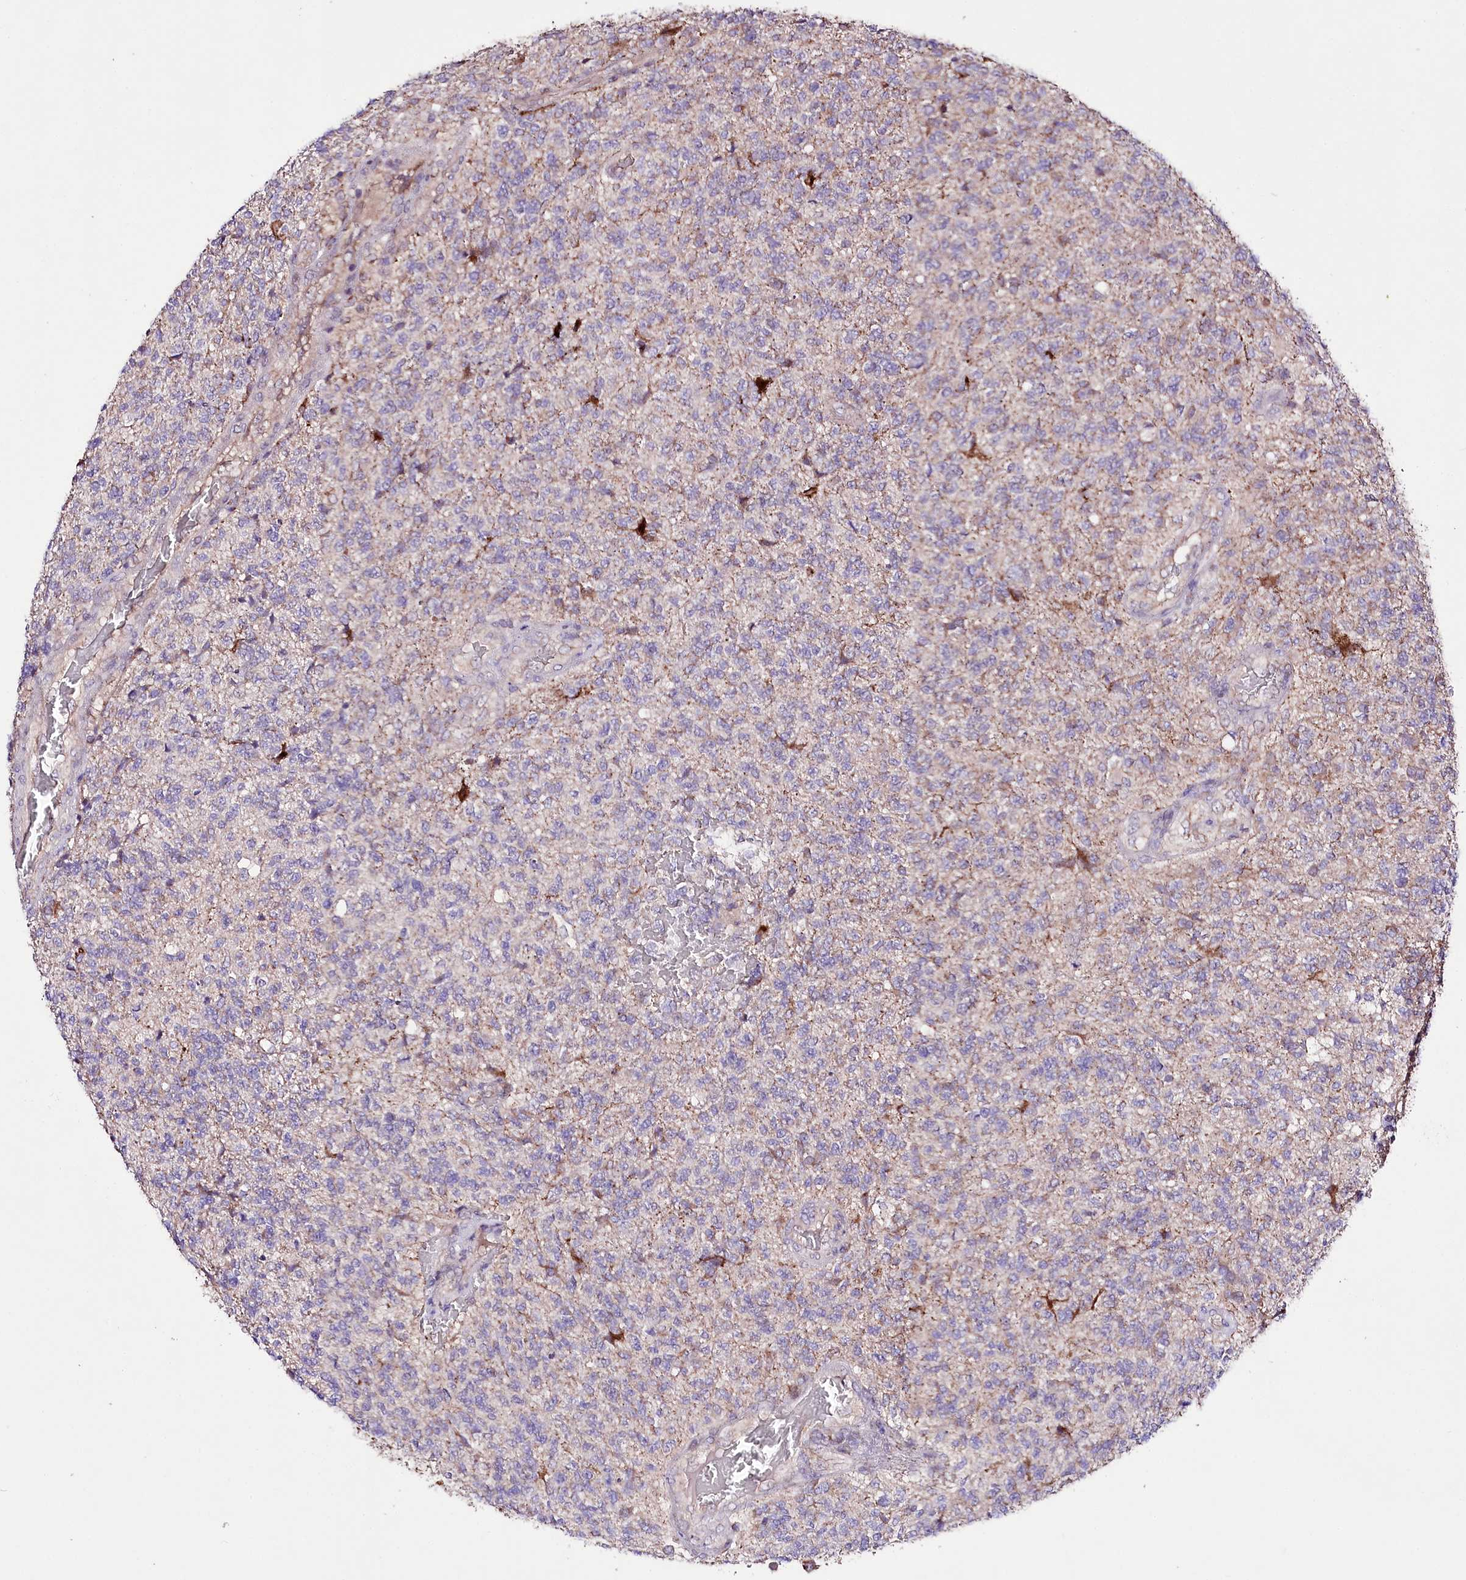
{"staining": {"intensity": "weak", "quantity": "<25%", "location": "cytoplasmic/membranous"}, "tissue": "glioma", "cell_type": "Tumor cells", "image_type": "cancer", "snomed": [{"axis": "morphology", "description": "Glioma, malignant, High grade"}, {"axis": "topography", "description": "Brain"}], "caption": "IHC image of neoplastic tissue: glioma stained with DAB (3,3'-diaminobenzidine) exhibits no significant protein expression in tumor cells.", "gene": "ATE1", "patient": {"sex": "male", "age": 56}}